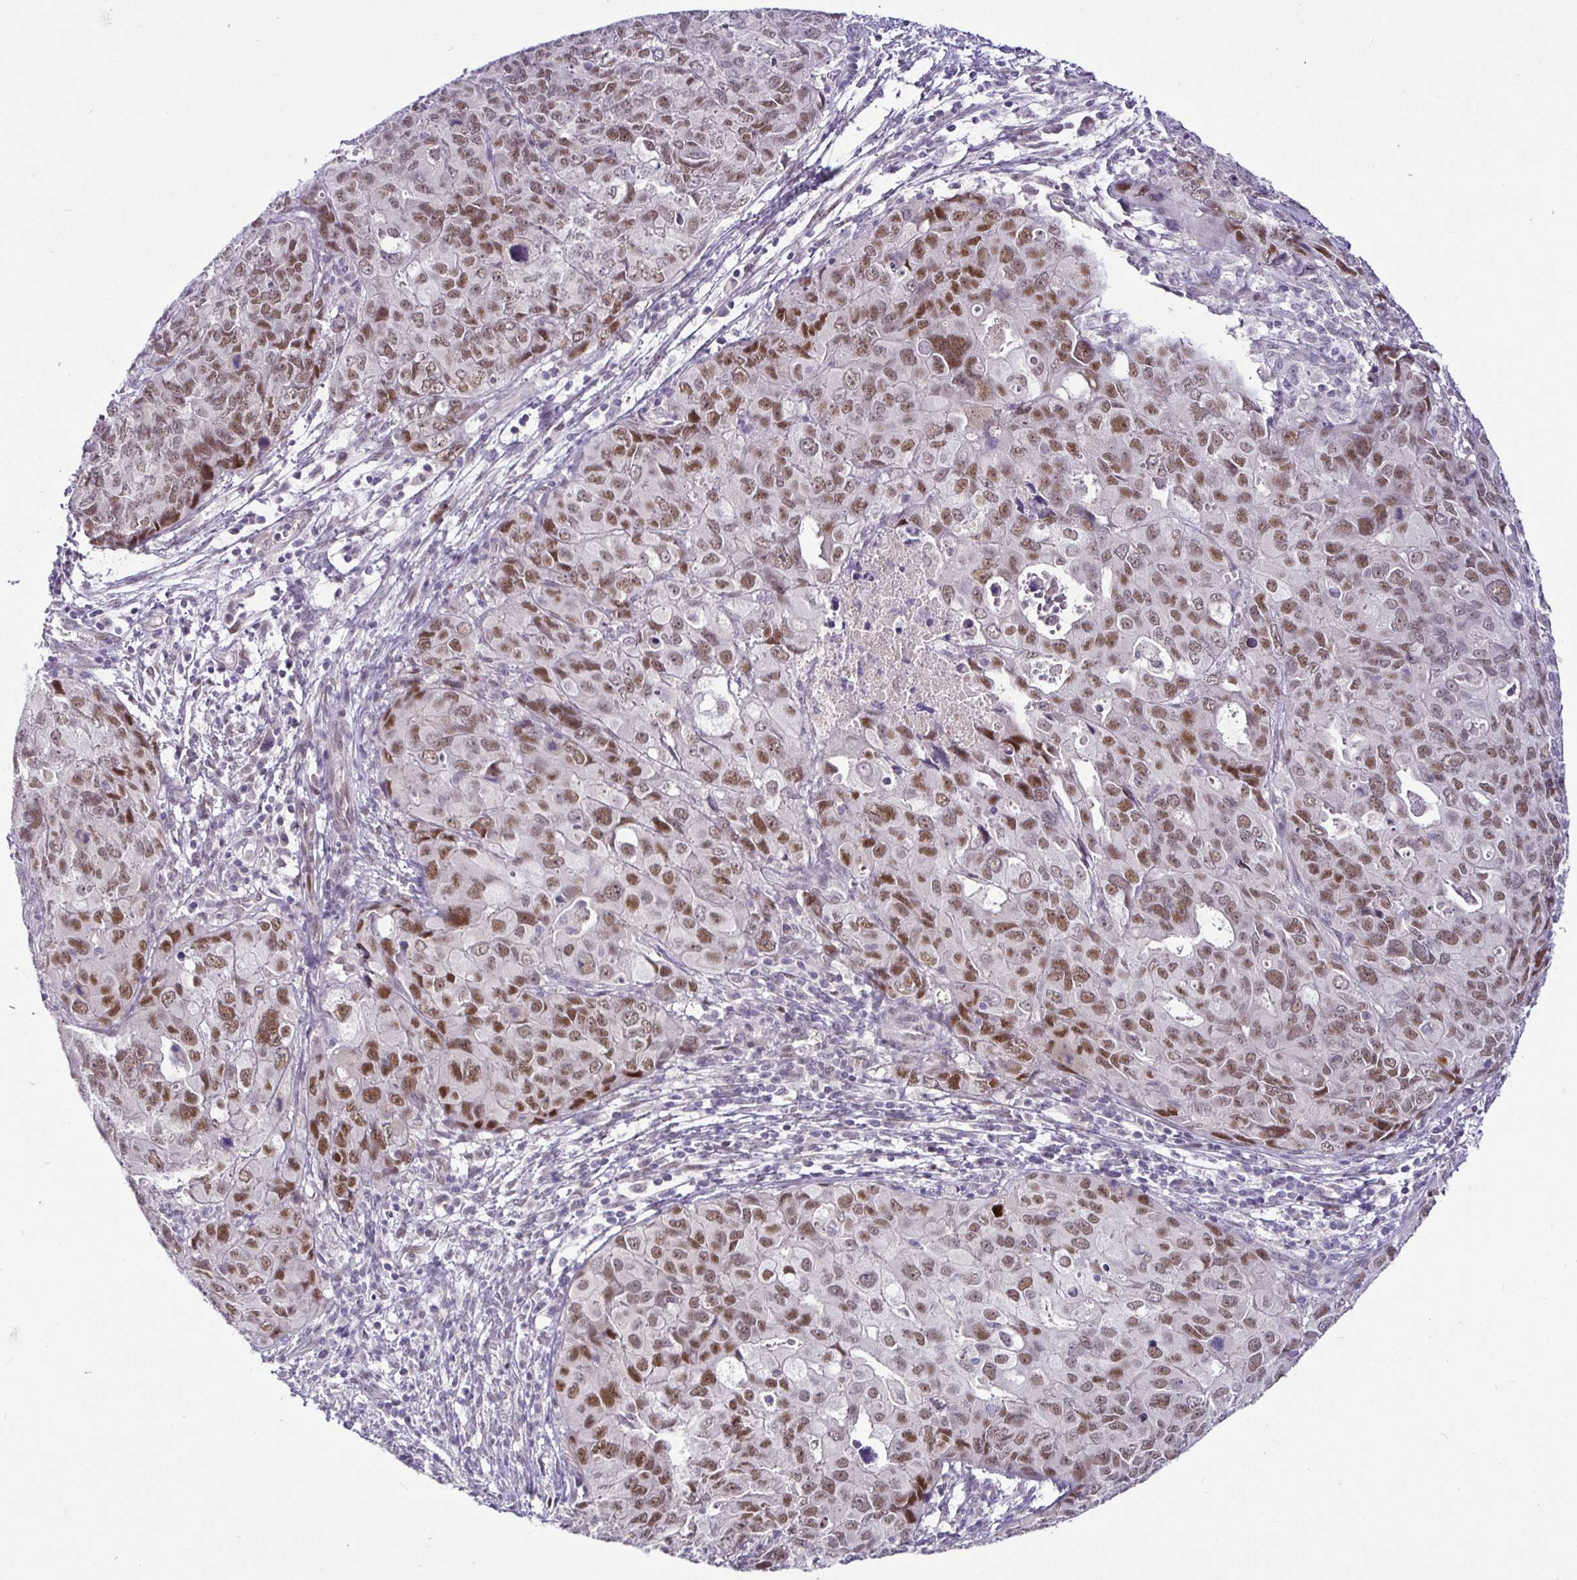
{"staining": {"intensity": "moderate", "quantity": ">75%", "location": "nuclear"}, "tissue": "endometrial cancer", "cell_type": "Tumor cells", "image_type": "cancer", "snomed": [{"axis": "morphology", "description": "Adenocarcinoma, NOS"}, {"axis": "topography", "description": "Uterus"}], "caption": "Tumor cells show medium levels of moderate nuclear expression in about >75% of cells in human endometrial adenocarcinoma.", "gene": "NUP188", "patient": {"sex": "female", "age": 79}}